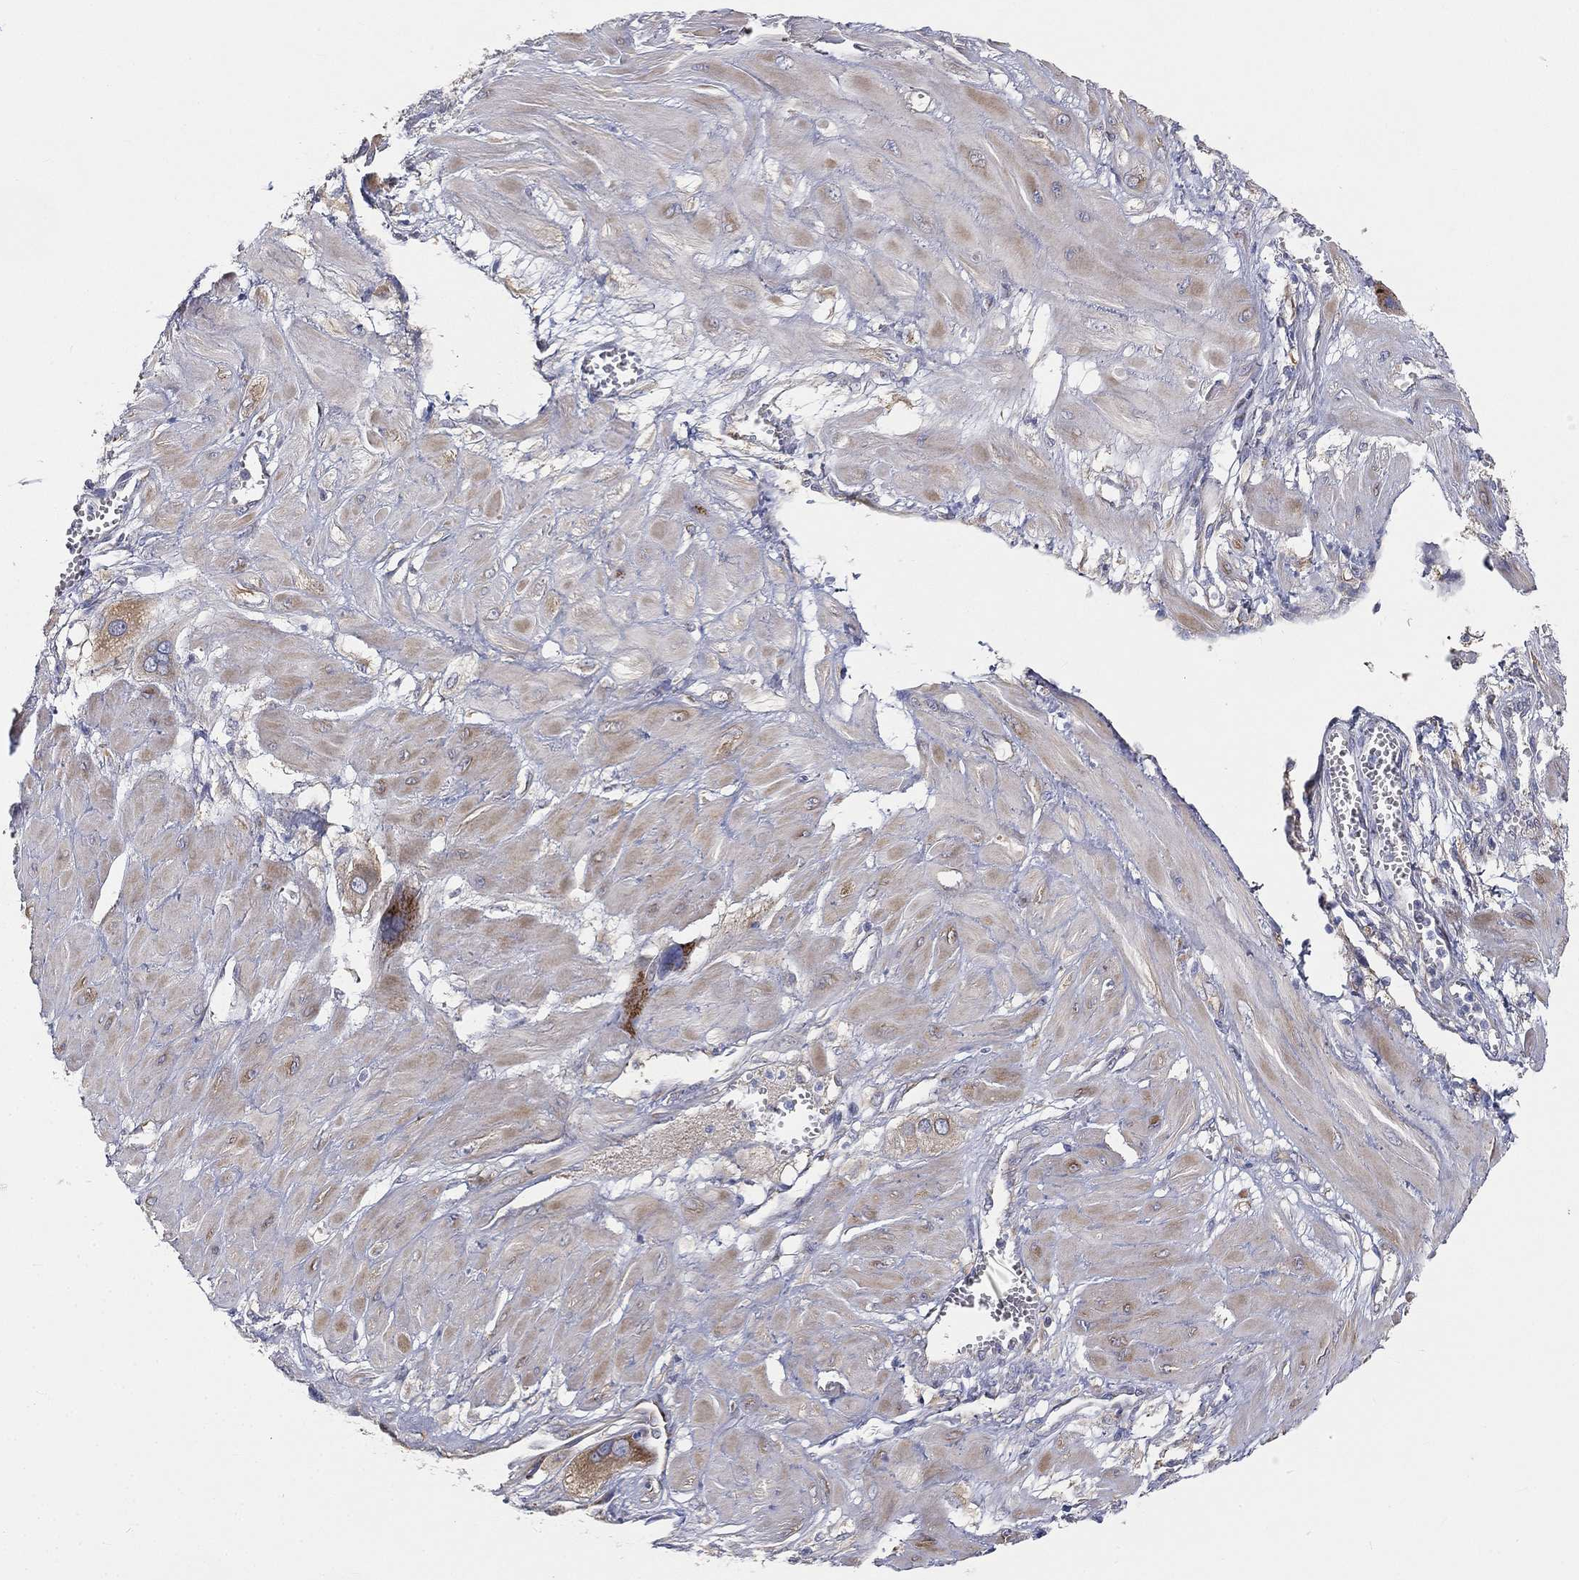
{"staining": {"intensity": "strong", "quantity": ">75%", "location": "cytoplasmic/membranous"}, "tissue": "cervical cancer", "cell_type": "Tumor cells", "image_type": "cancer", "snomed": [{"axis": "morphology", "description": "Squamous cell carcinoma, NOS"}, {"axis": "topography", "description": "Cervix"}], "caption": "Protein expression analysis of human squamous cell carcinoma (cervical) reveals strong cytoplasmic/membranous expression in approximately >75% of tumor cells. (DAB (3,3'-diaminobenzidine) IHC, brown staining for protein, blue staining for nuclei).", "gene": "TMEM25", "patient": {"sex": "female", "age": 34}}